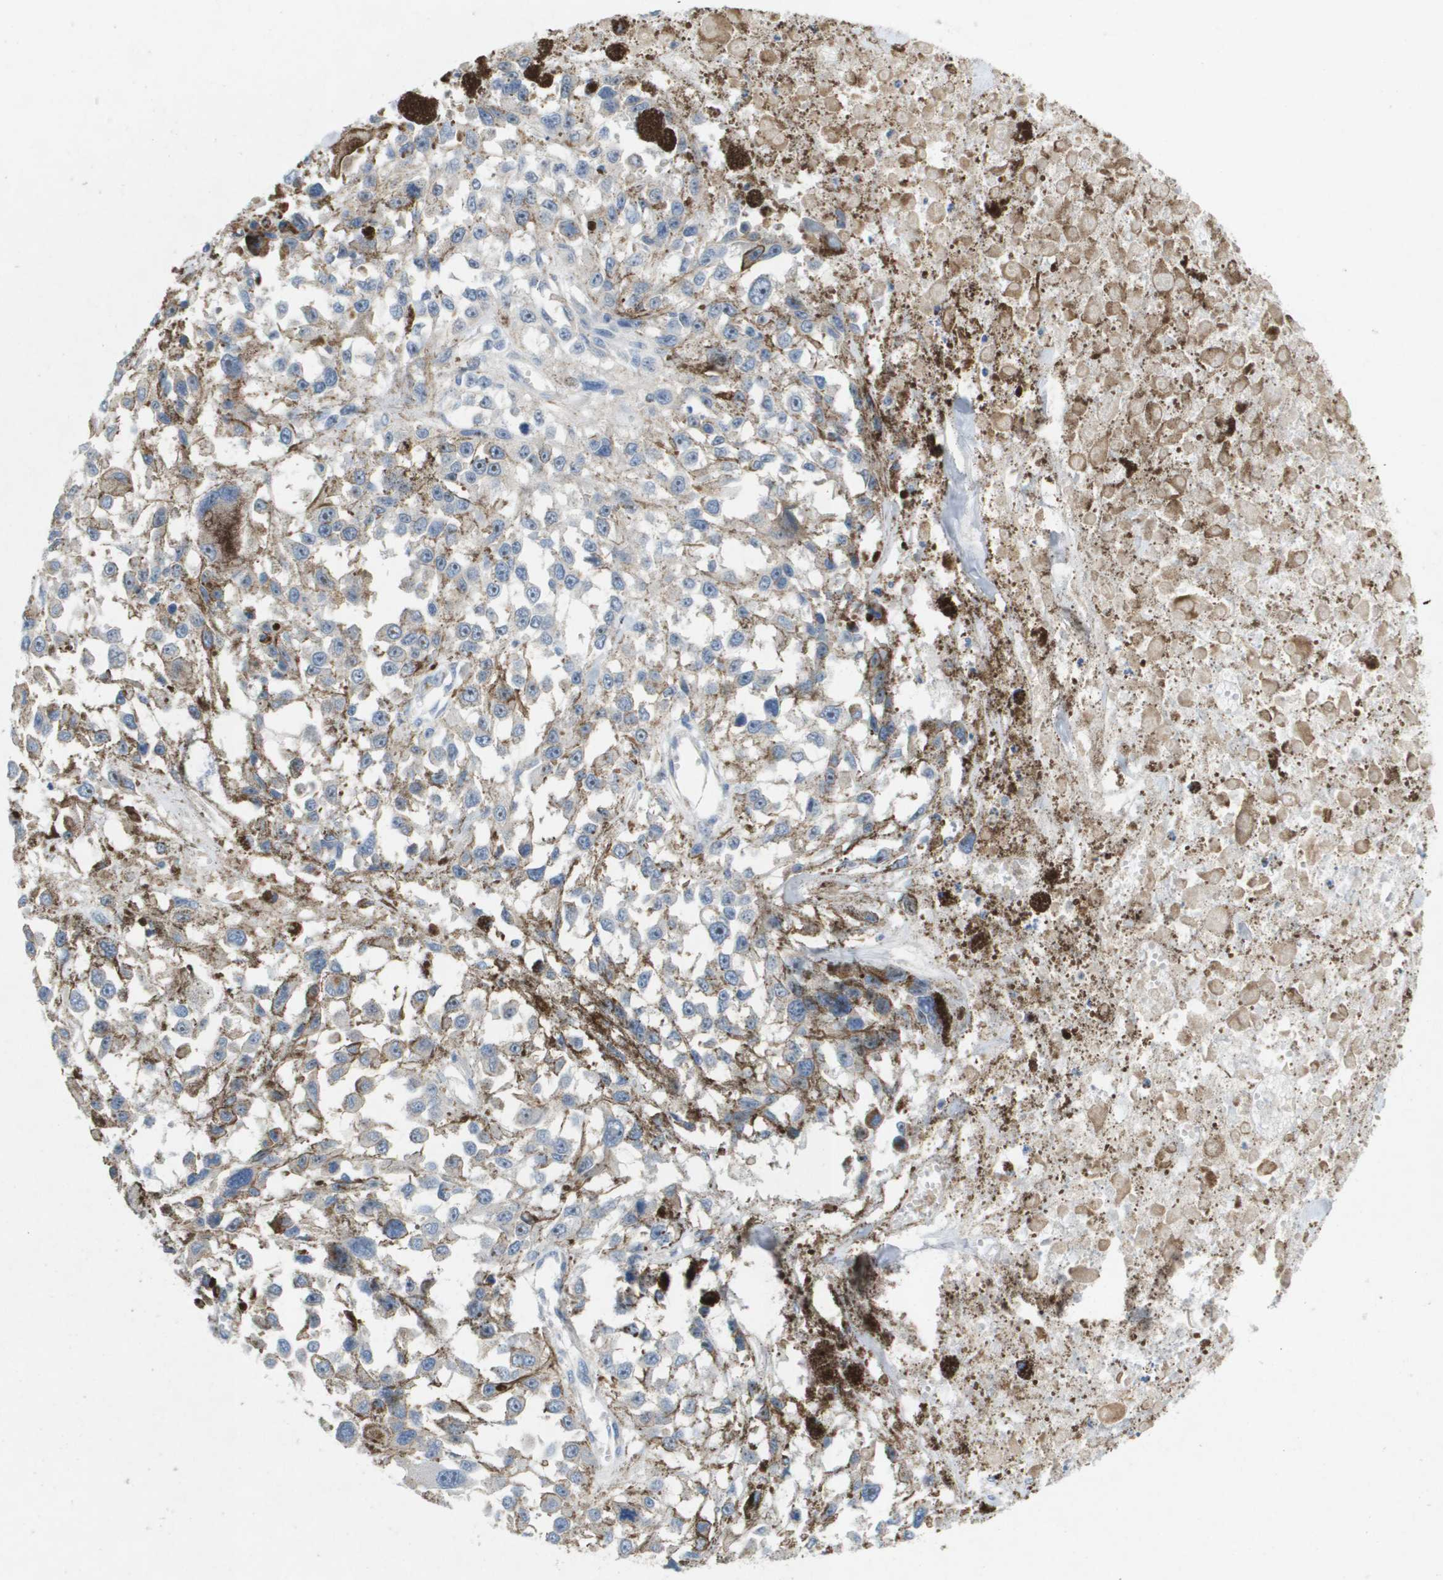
{"staining": {"intensity": "weak", "quantity": "25%-75%", "location": "cytoplasmic/membranous"}, "tissue": "melanoma", "cell_type": "Tumor cells", "image_type": "cancer", "snomed": [{"axis": "morphology", "description": "Malignant melanoma, Metastatic site"}, {"axis": "topography", "description": "Lymph node"}], "caption": "High-power microscopy captured an IHC micrograph of melanoma, revealing weak cytoplasmic/membranous positivity in approximately 25%-75% of tumor cells. (DAB (3,3'-diaminobenzidine) = brown stain, brightfield microscopy at high magnification).", "gene": "B3GNT5", "patient": {"sex": "male", "age": 59}}